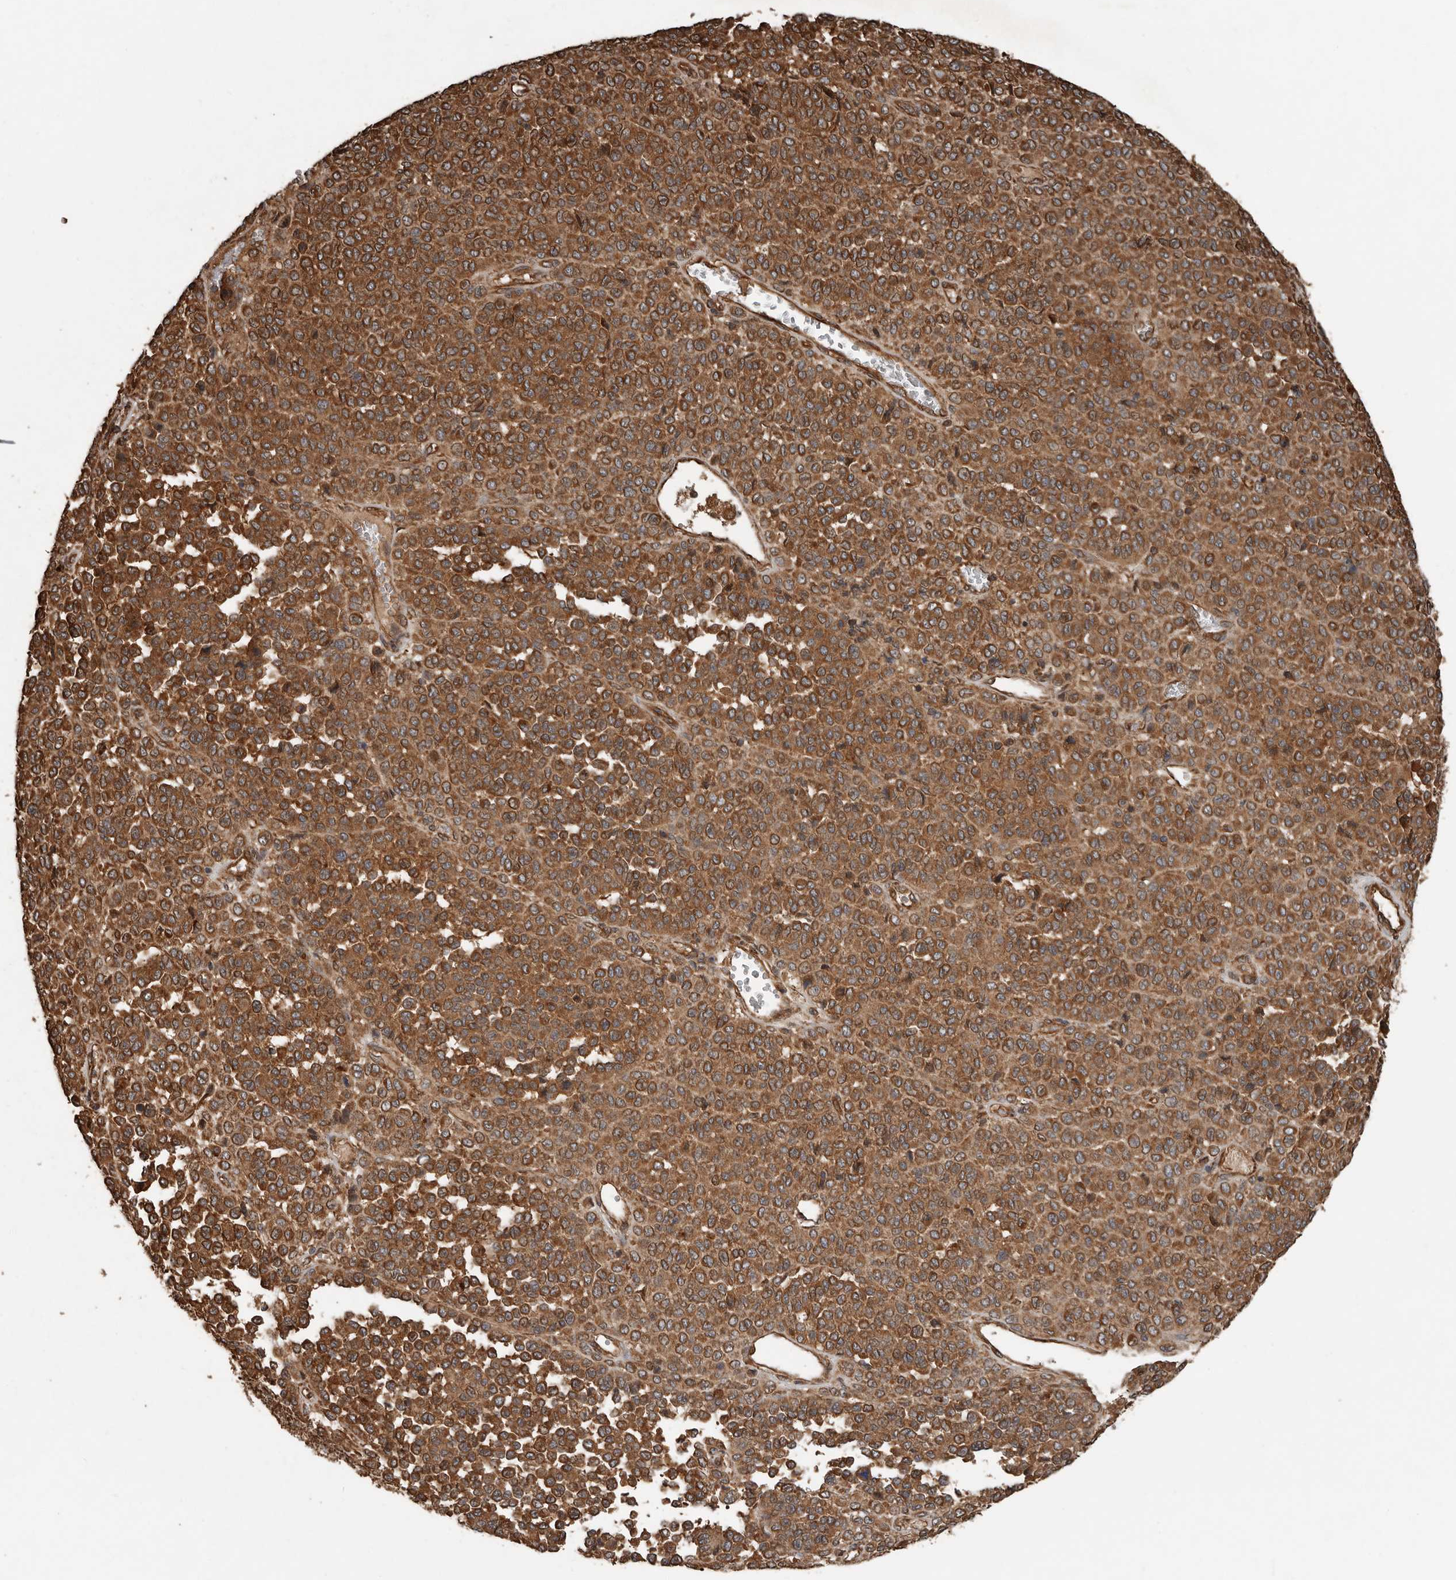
{"staining": {"intensity": "strong", "quantity": ">75%", "location": "cytoplasmic/membranous"}, "tissue": "melanoma", "cell_type": "Tumor cells", "image_type": "cancer", "snomed": [{"axis": "morphology", "description": "Malignant melanoma, Metastatic site"}, {"axis": "topography", "description": "Pancreas"}], "caption": "Malignant melanoma (metastatic site) was stained to show a protein in brown. There is high levels of strong cytoplasmic/membranous positivity in about >75% of tumor cells.", "gene": "YOD1", "patient": {"sex": "female", "age": 30}}